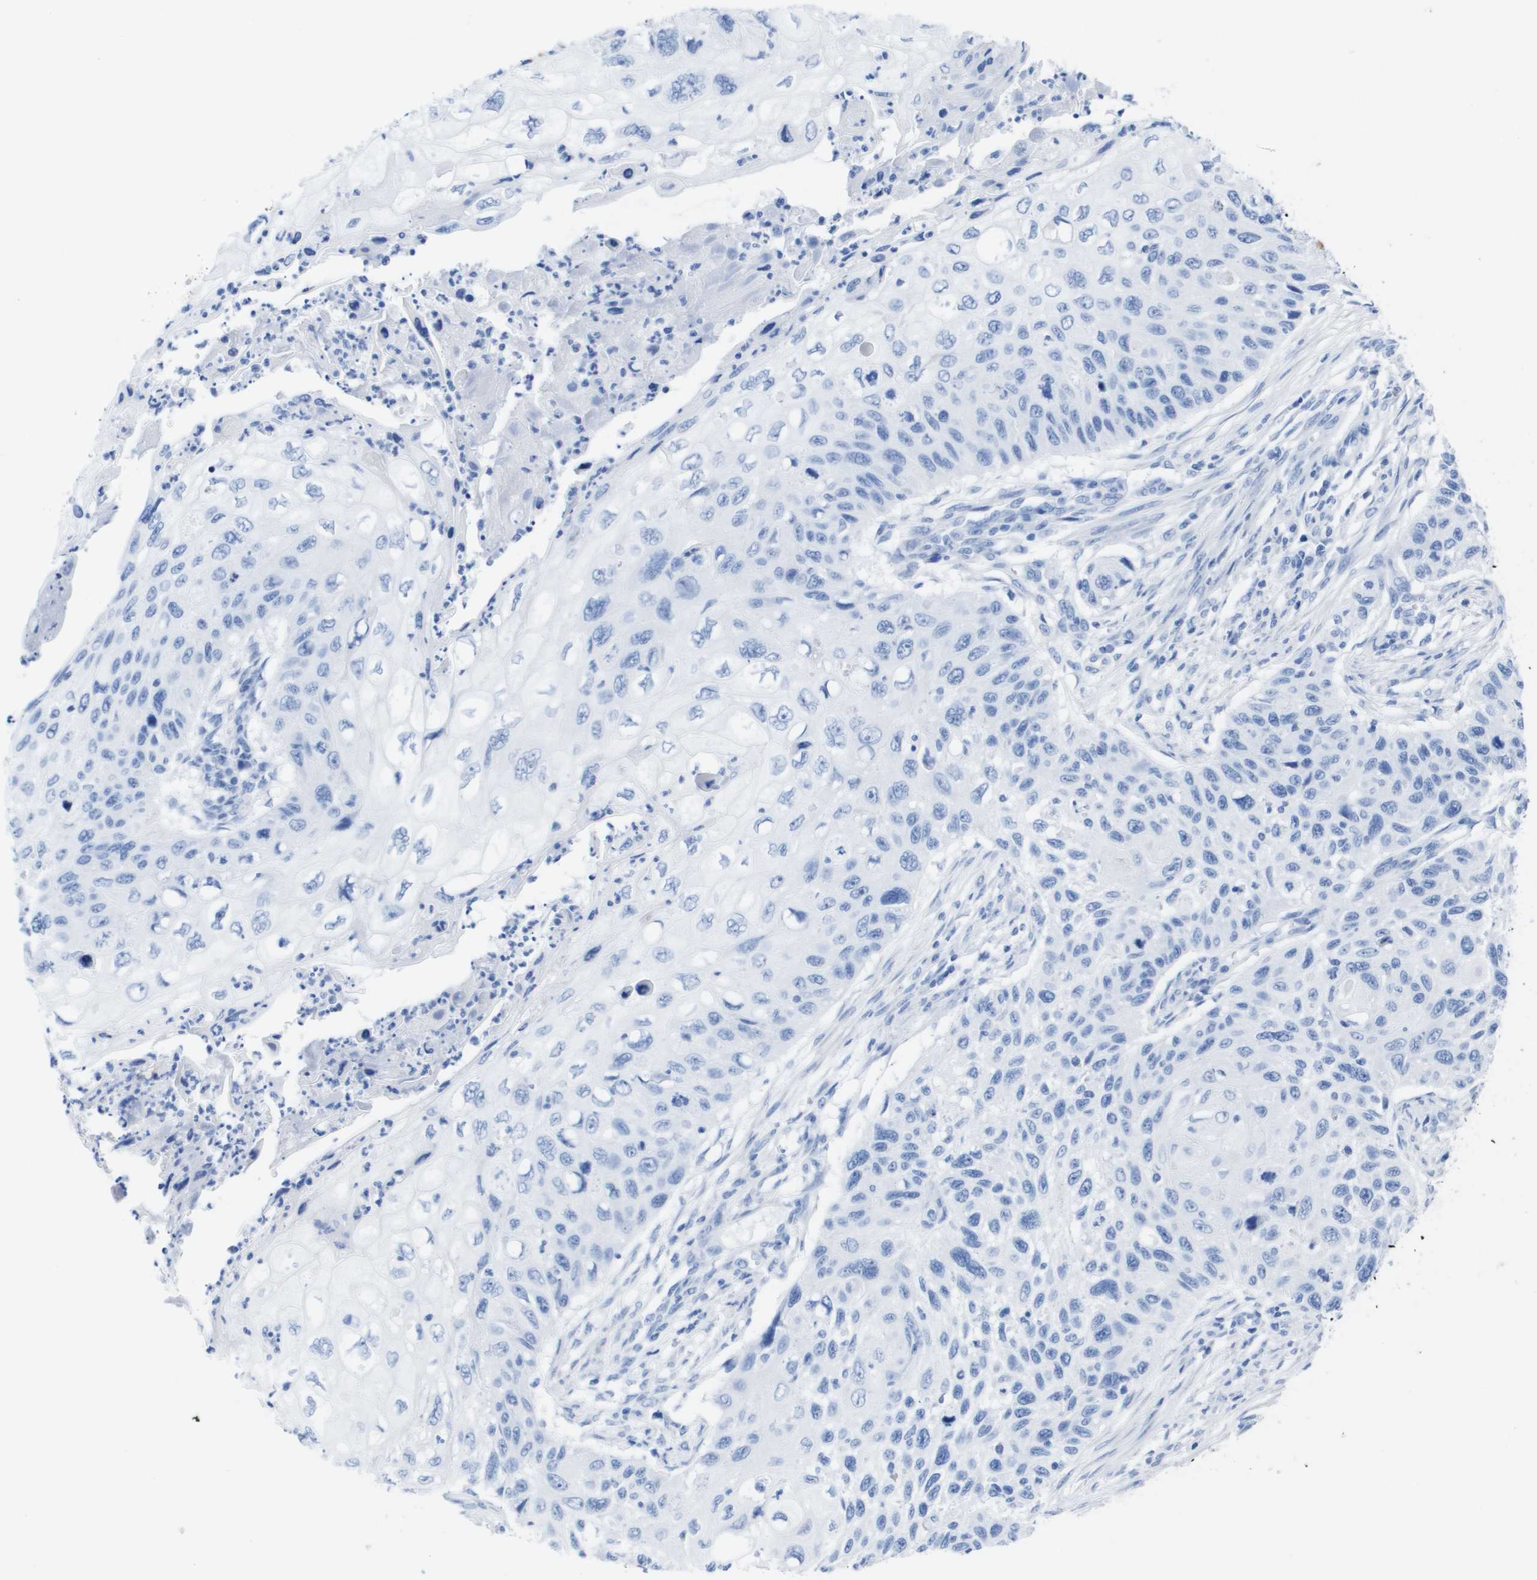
{"staining": {"intensity": "negative", "quantity": "none", "location": "none"}, "tissue": "cervical cancer", "cell_type": "Tumor cells", "image_type": "cancer", "snomed": [{"axis": "morphology", "description": "Squamous cell carcinoma, NOS"}, {"axis": "topography", "description": "Cervix"}], "caption": "Immunohistochemical staining of cervical cancer (squamous cell carcinoma) shows no significant staining in tumor cells.", "gene": "KCNA3", "patient": {"sex": "female", "age": 70}}